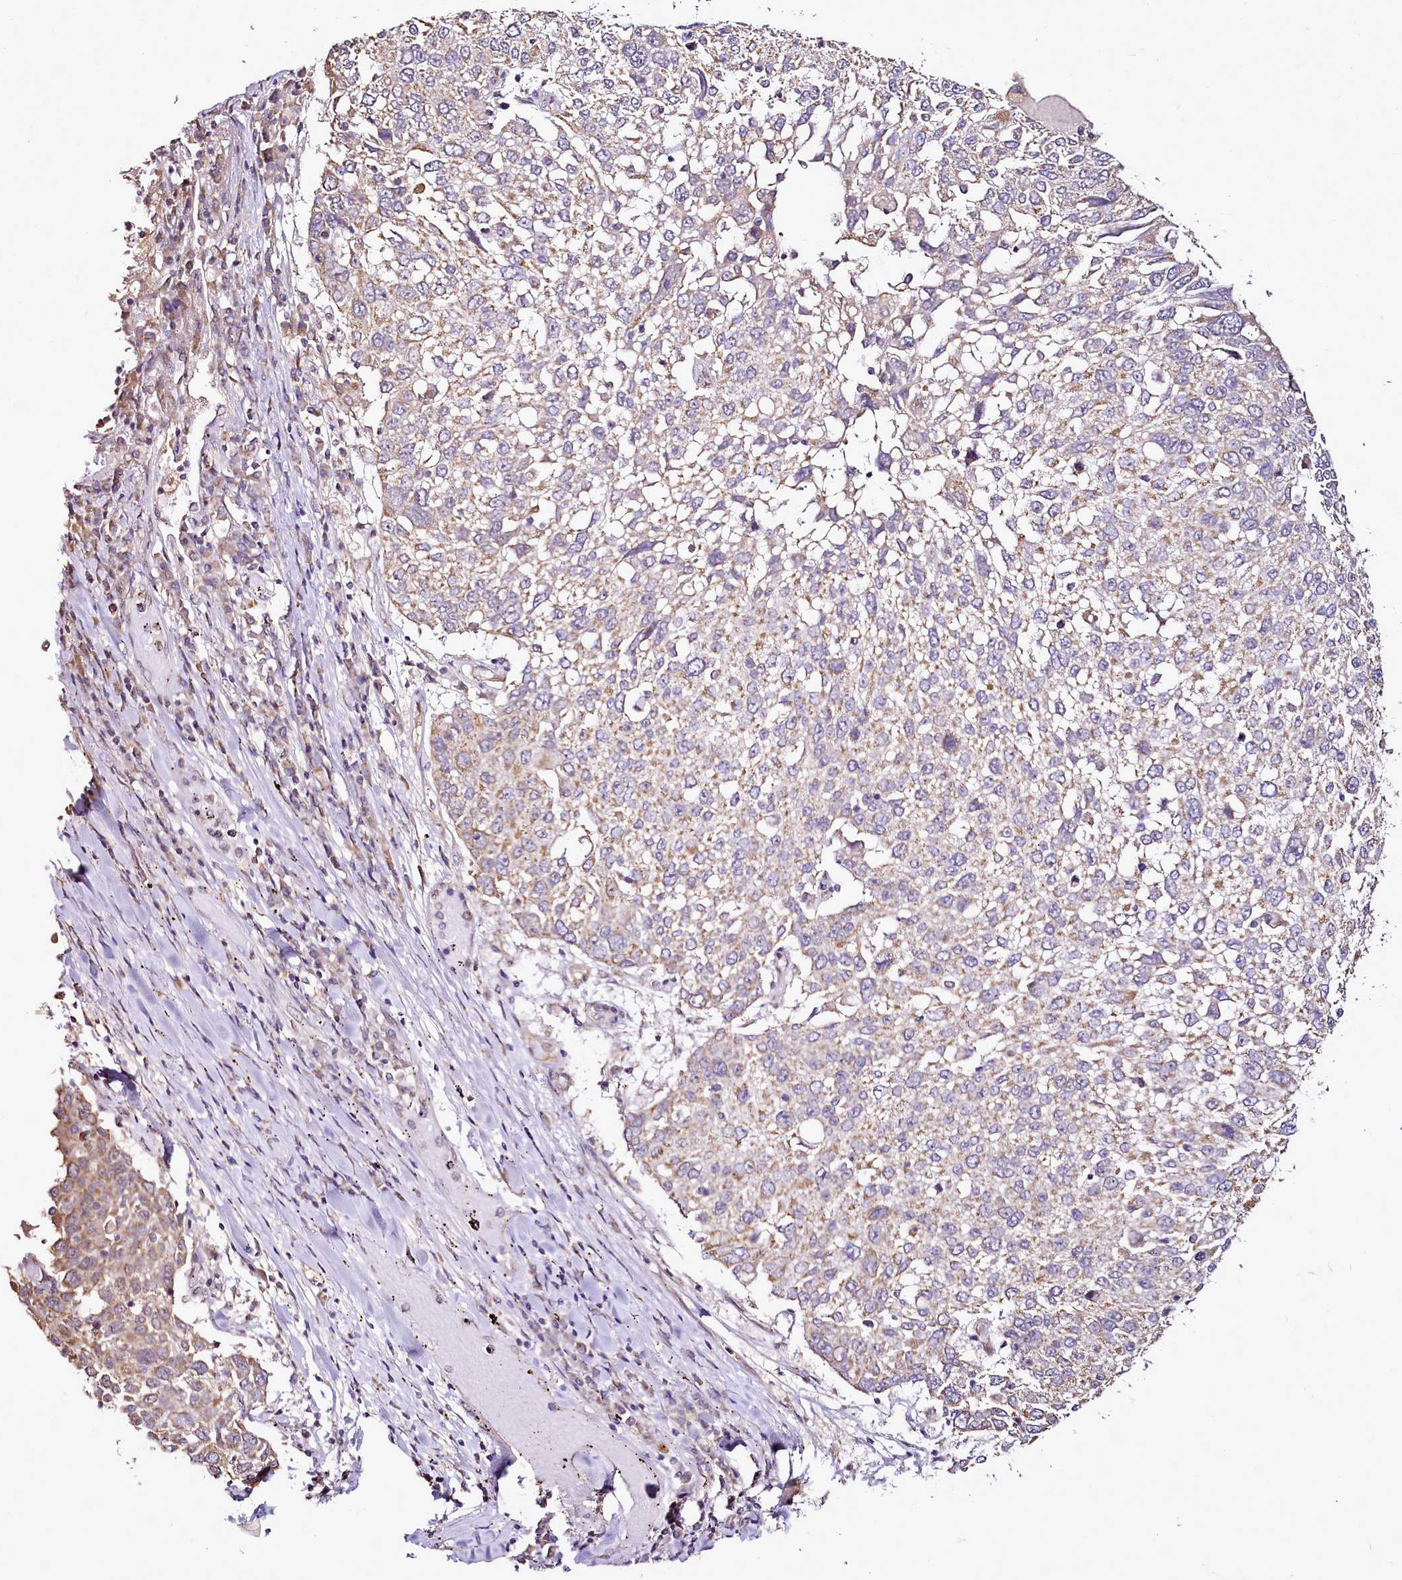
{"staining": {"intensity": "moderate", "quantity": "<25%", "location": "cytoplasmic/membranous"}, "tissue": "lung cancer", "cell_type": "Tumor cells", "image_type": "cancer", "snomed": [{"axis": "morphology", "description": "Squamous cell carcinoma, NOS"}, {"axis": "topography", "description": "Lung"}], "caption": "Lung cancer tissue exhibits moderate cytoplasmic/membranous positivity in approximately <25% of tumor cells Using DAB (brown) and hematoxylin (blue) stains, captured at high magnification using brightfield microscopy.", "gene": "EDIL3", "patient": {"sex": "male", "age": 65}}